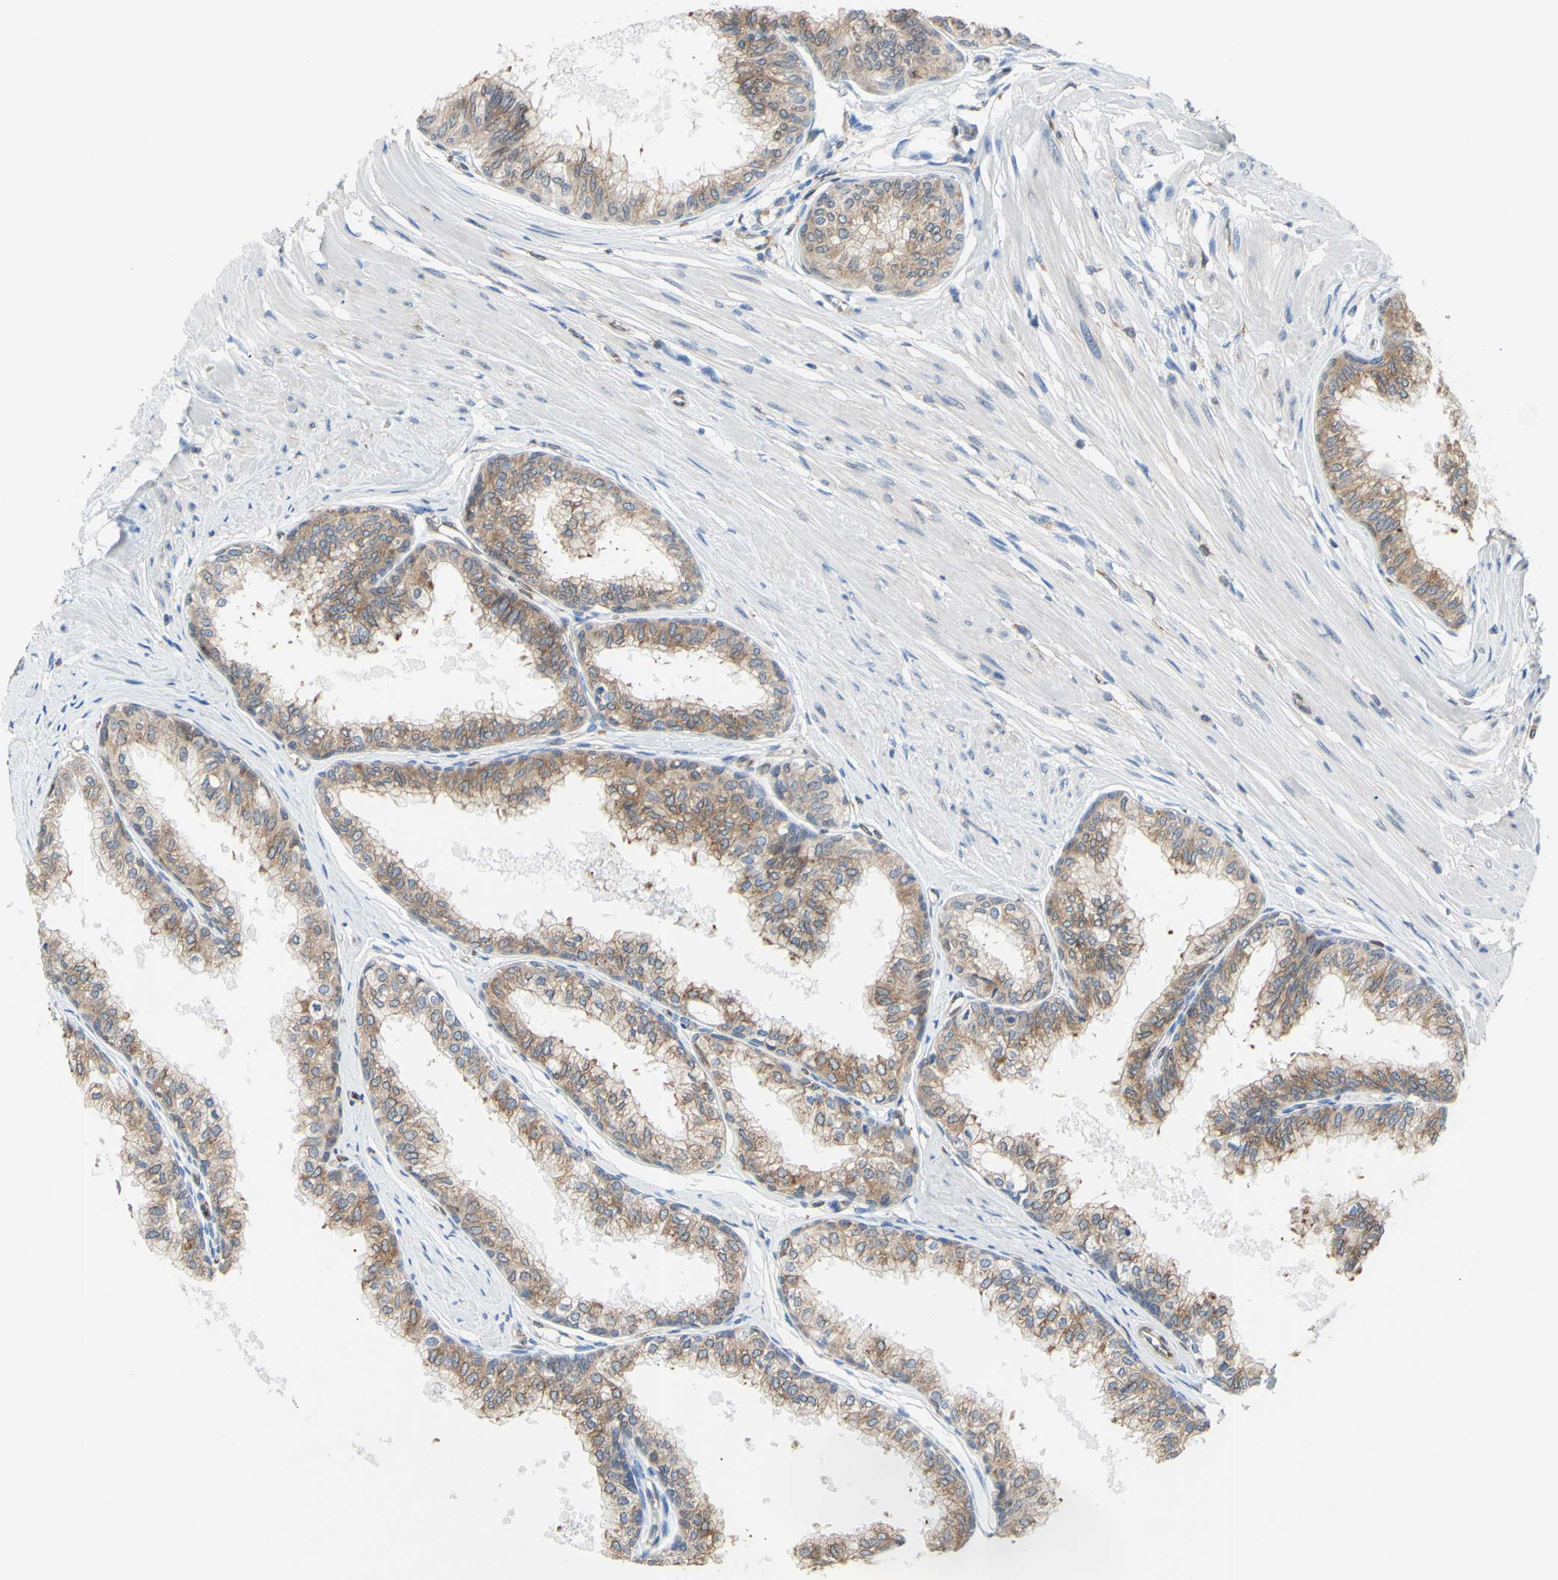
{"staining": {"intensity": "moderate", "quantity": ">75%", "location": "cytoplasmic/membranous"}, "tissue": "prostate", "cell_type": "Glandular cells", "image_type": "normal", "snomed": [{"axis": "morphology", "description": "Normal tissue, NOS"}, {"axis": "topography", "description": "Prostate"}, {"axis": "topography", "description": "Seminal veicle"}], "caption": "Immunohistochemical staining of benign human prostate exhibits moderate cytoplasmic/membranous protein expression in approximately >75% of glandular cells.", "gene": "MGST2", "patient": {"sex": "male", "age": 60}}